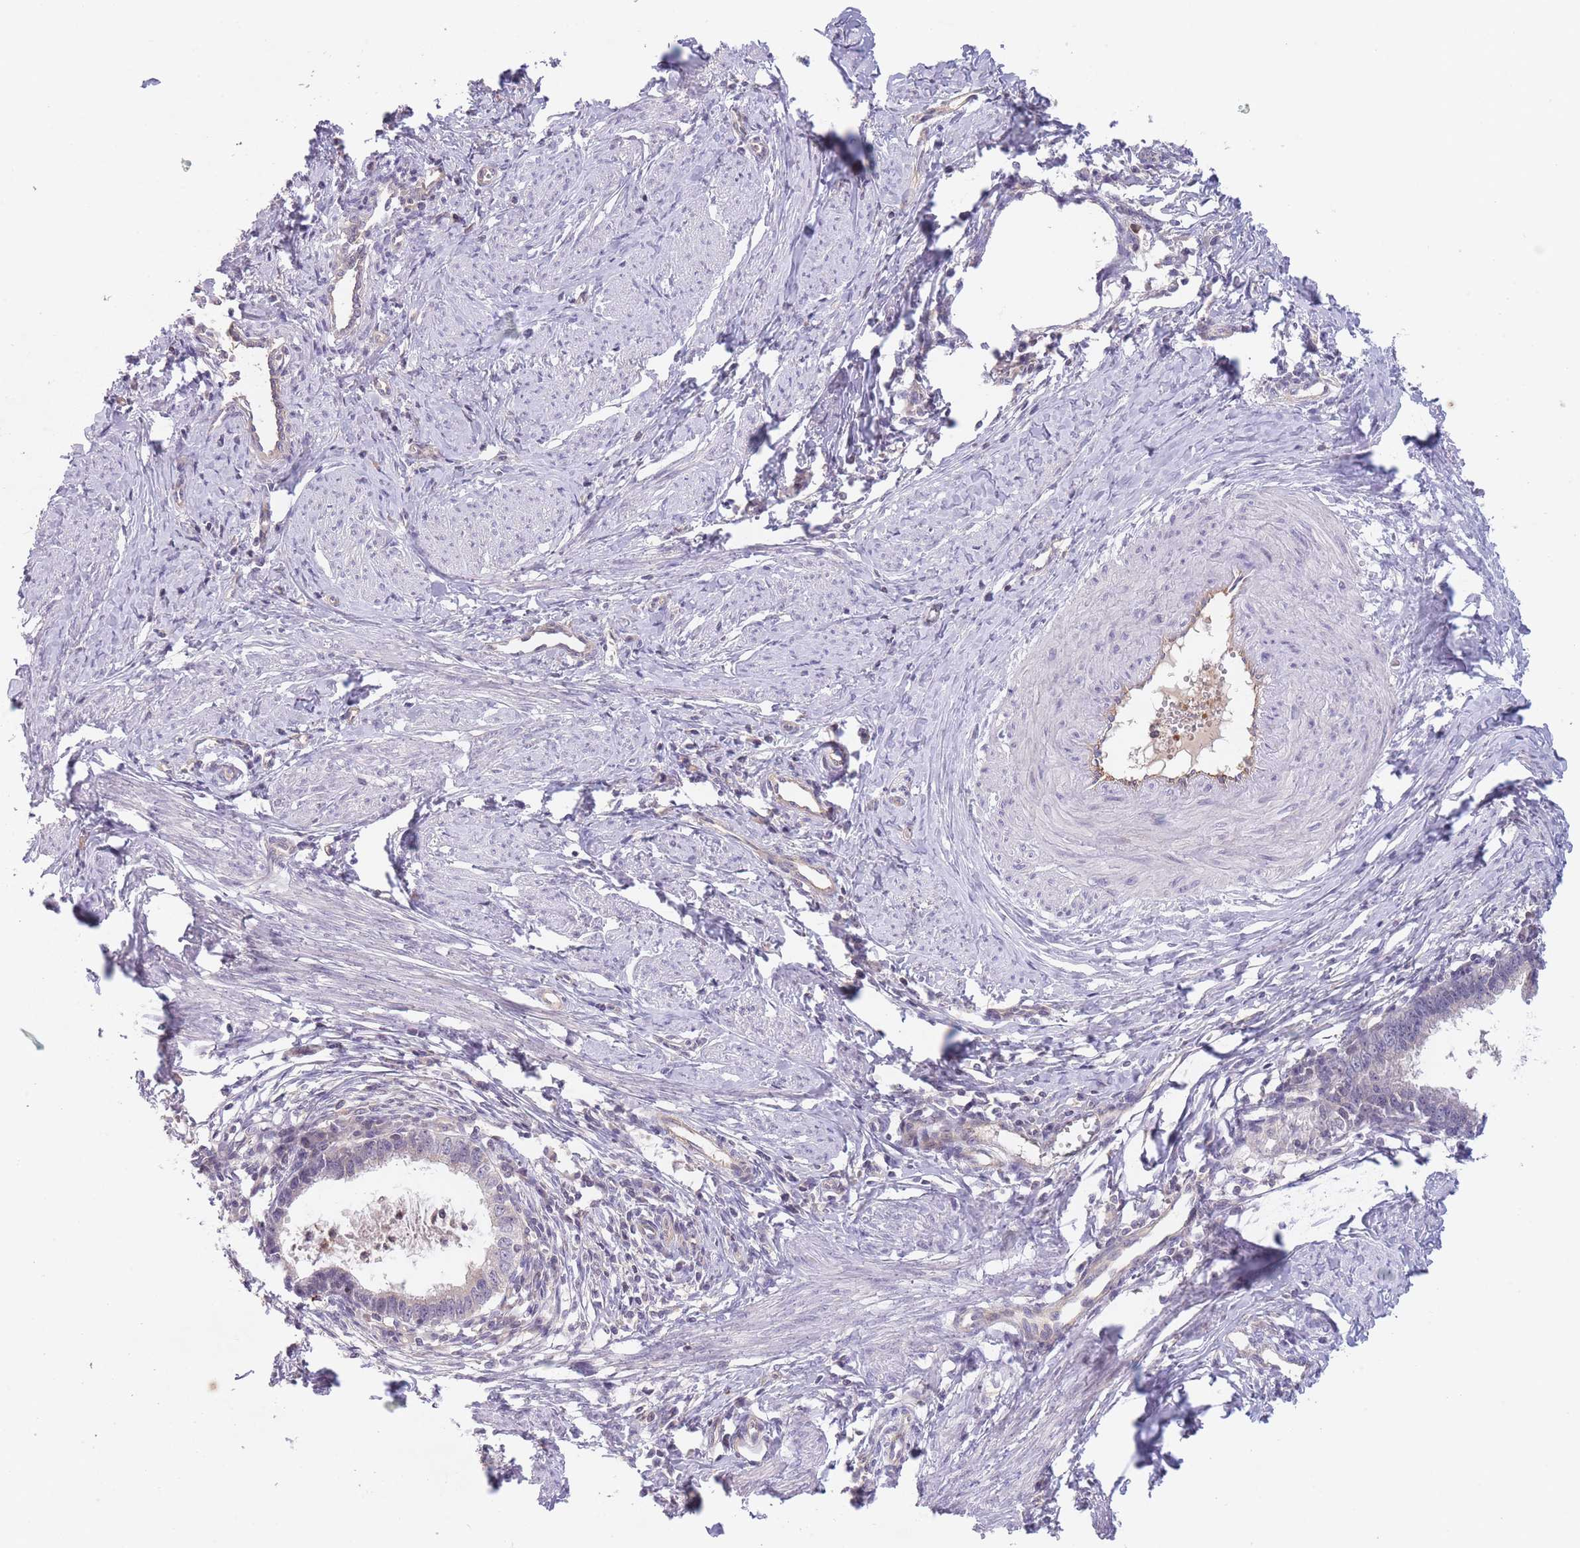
{"staining": {"intensity": "negative", "quantity": "none", "location": "none"}, "tissue": "cervical cancer", "cell_type": "Tumor cells", "image_type": "cancer", "snomed": [{"axis": "morphology", "description": "Adenocarcinoma, NOS"}, {"axis": "topography", "description": "Cervix"}], "caption": "The micrograph shows no staining of tumor cells in cervical adenocarcinoma.", "gene": "SLC35F5", "patient": {"sex": "female", "age": 36}}